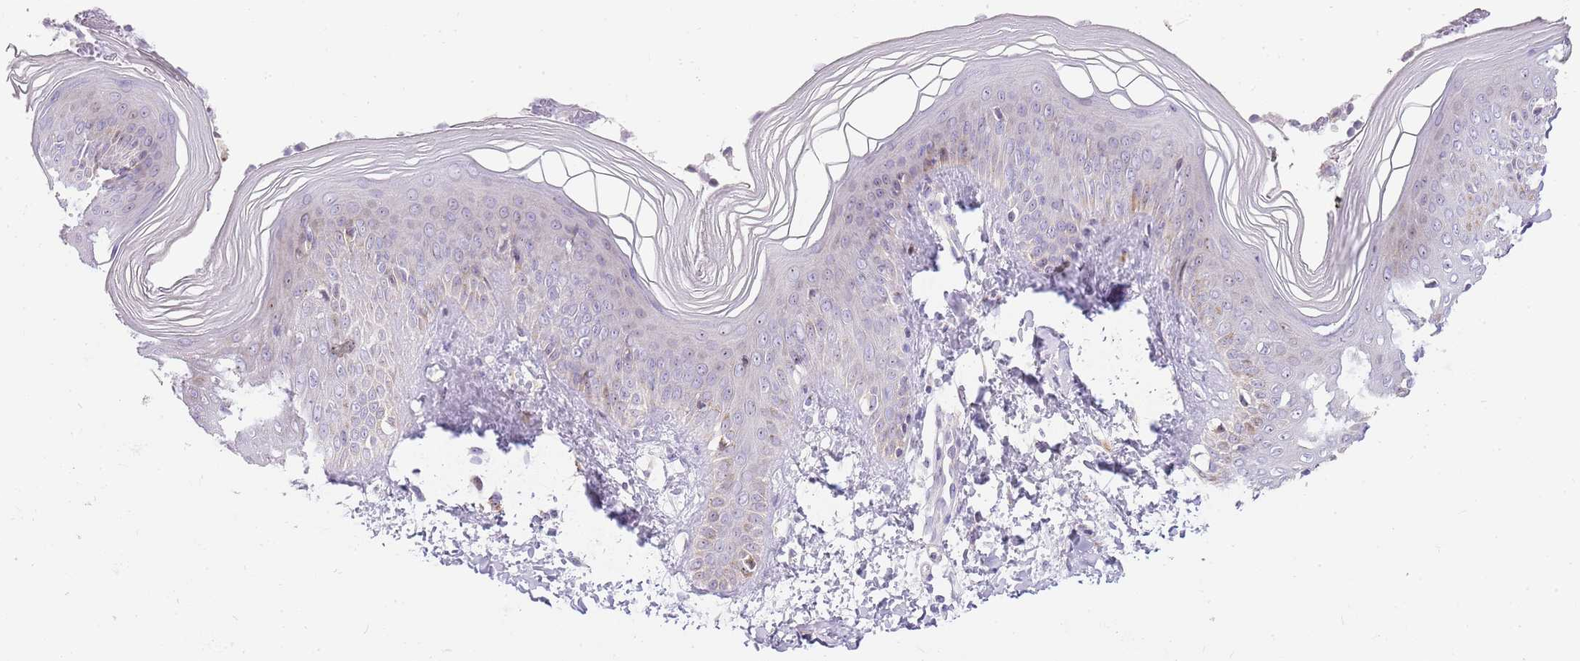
{"staining": {"intensity": "weak", "quantity": "<25%", "location": "cytoplasmic/membranous,nuclear"}, "tissue": "skin", "cell_type": "Epidermal cells", "image_type": "normal", "snomed": [{"axis": "morphology", "description": "Normal tissue, NOS"}, {"axis": "topography", "description": "Anal"}], "caption": "Immunohistochemical staining of normal skin displays no significant staining in epidermal cells.", "gene": "DNAJA3", "patient": {"sex": "female", "age": 40}}